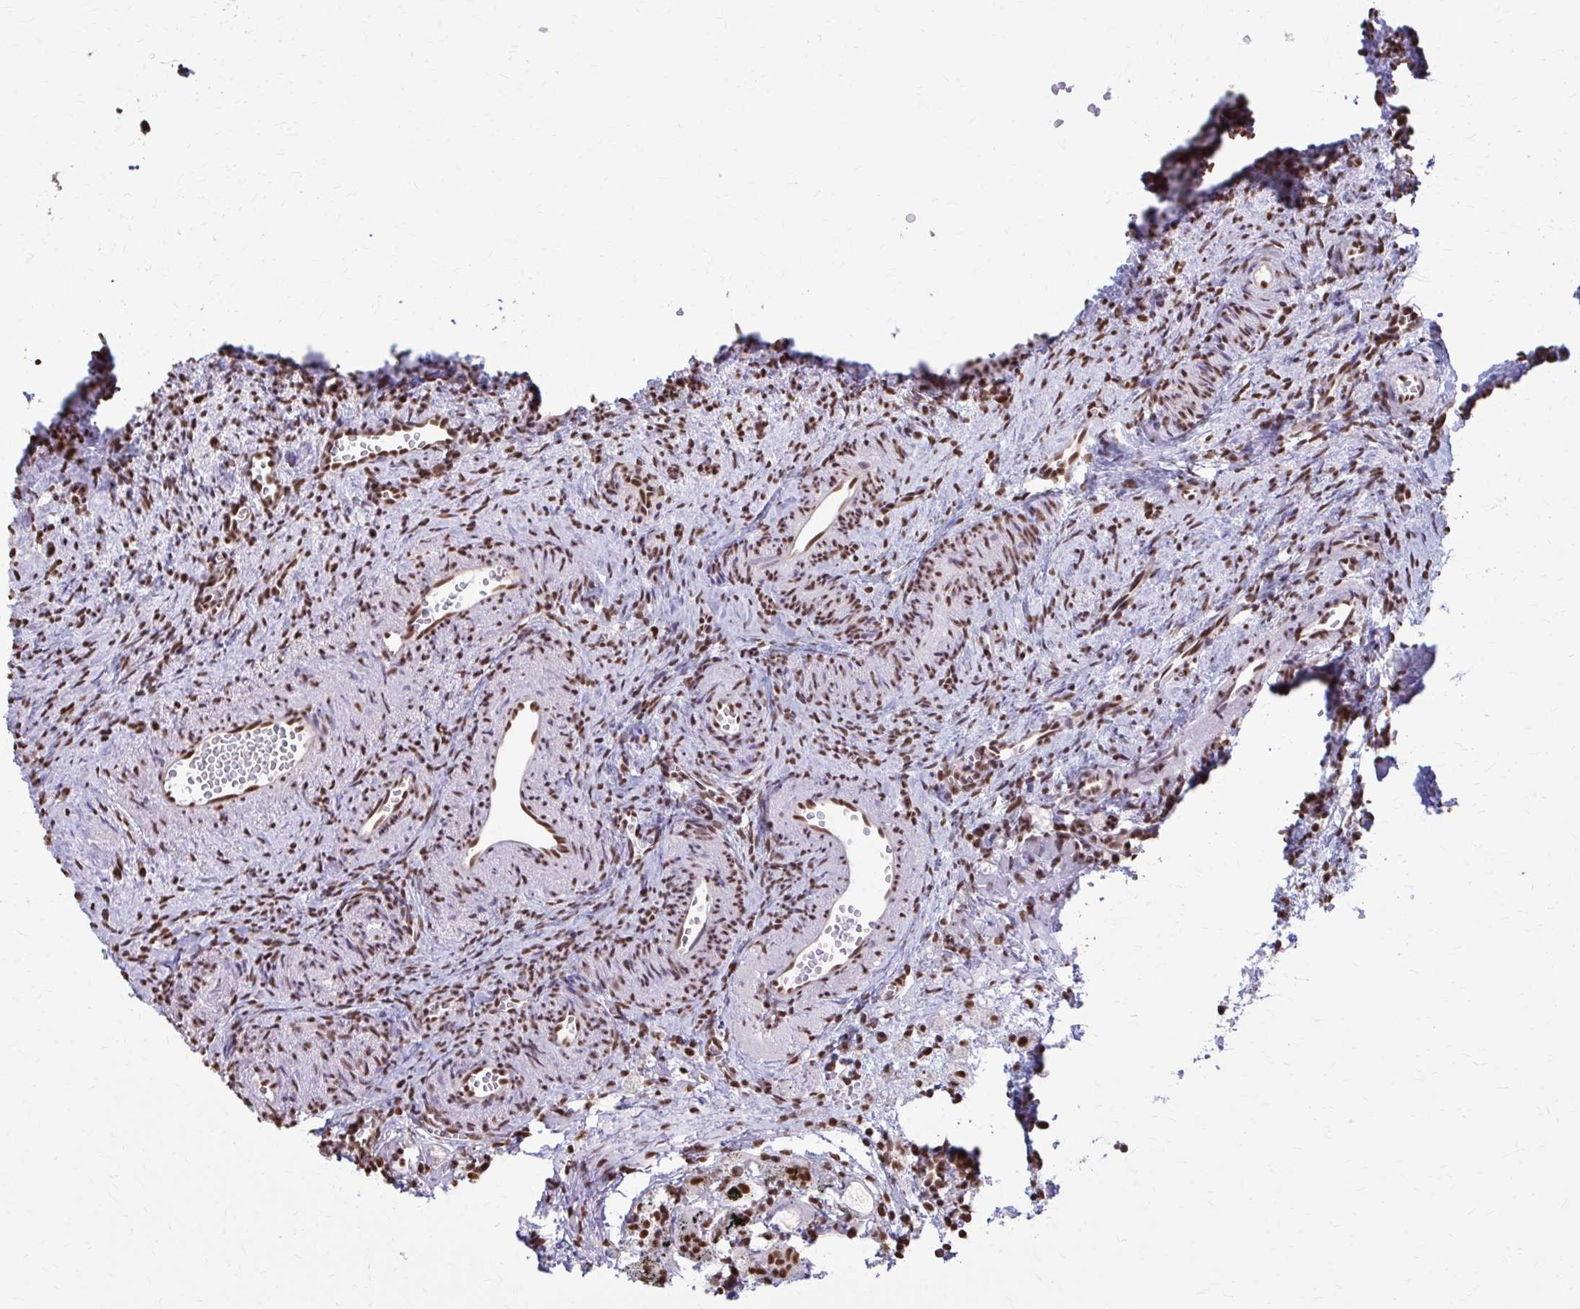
{"staining": {"intensity": "moderate", "quantity": ">75%", "location": "nuclear"}, "tissue": "ovary", "cell_type": "Ovarian stroma cells", "image_type": "normal", "snomed": [{"axis": "morphology", "description": "Normal tissue, NOS"}, {"axis": "topography", "description": "Ovary"}], "caption": "A high-resolution histopathology image shows IHC staining of unremarkable ovary, which reveals moderate nuclear staining in about >75% of ovarian stroma cells.", "gene": "SNRPA", "patient": {"sex": "female", "age": 41}}